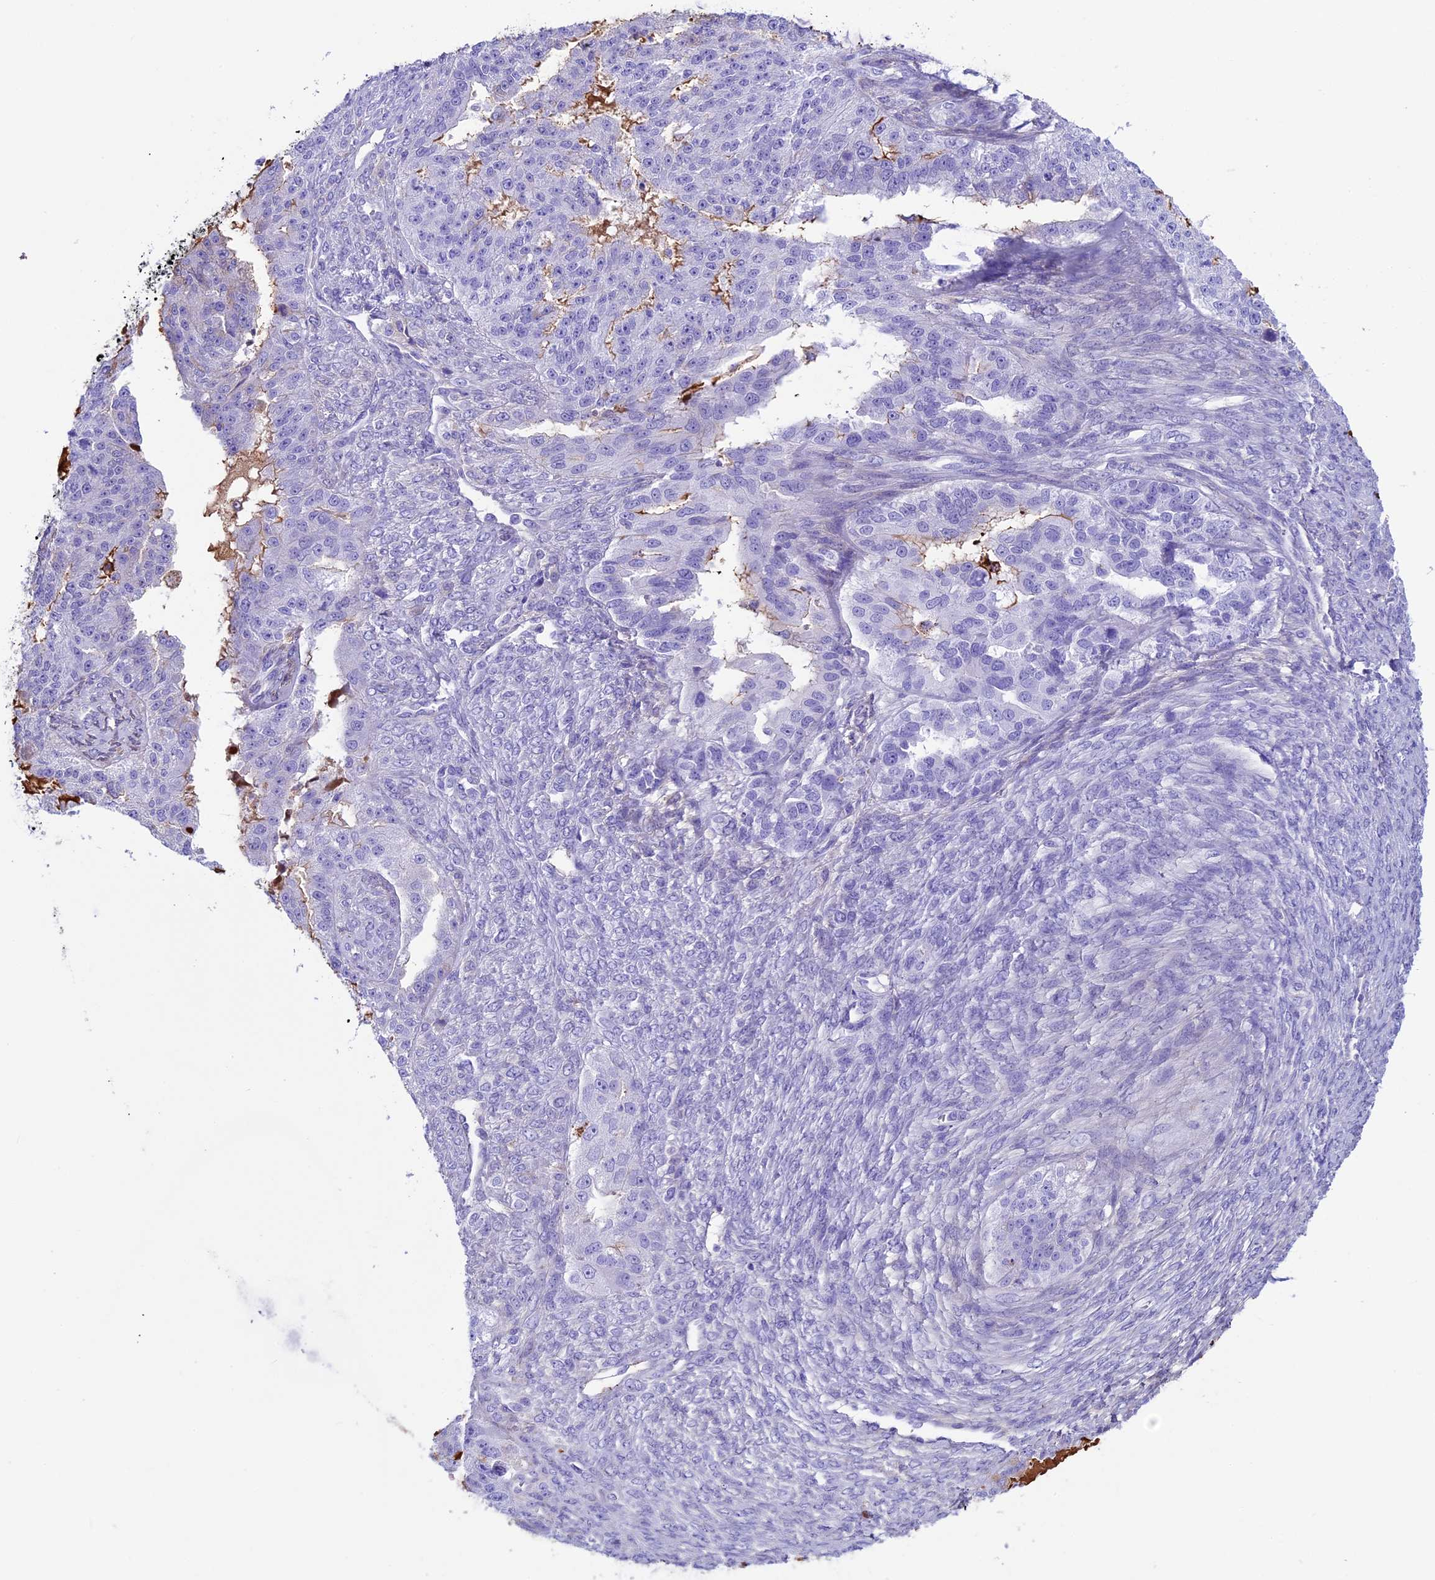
{"staining": {"intensity": "negative", "quantity": "none", "location": "none"}, "tissue": "ovarian cancer", "cell_type": "Tumor cells", "image_type": "cancer", "snomed": [{"axis": "morphology", "description": "Cystadenocarcinoma, serous, NOS"}, {"axis": "topography", "description": "Ovary"}], "caption": "There is no significant positivity in tumor cells of ovarian cancer (serous cystadenocarcinoma).", "gene": "IGSF6", "patient": {"sex": "female", "age": 58}}